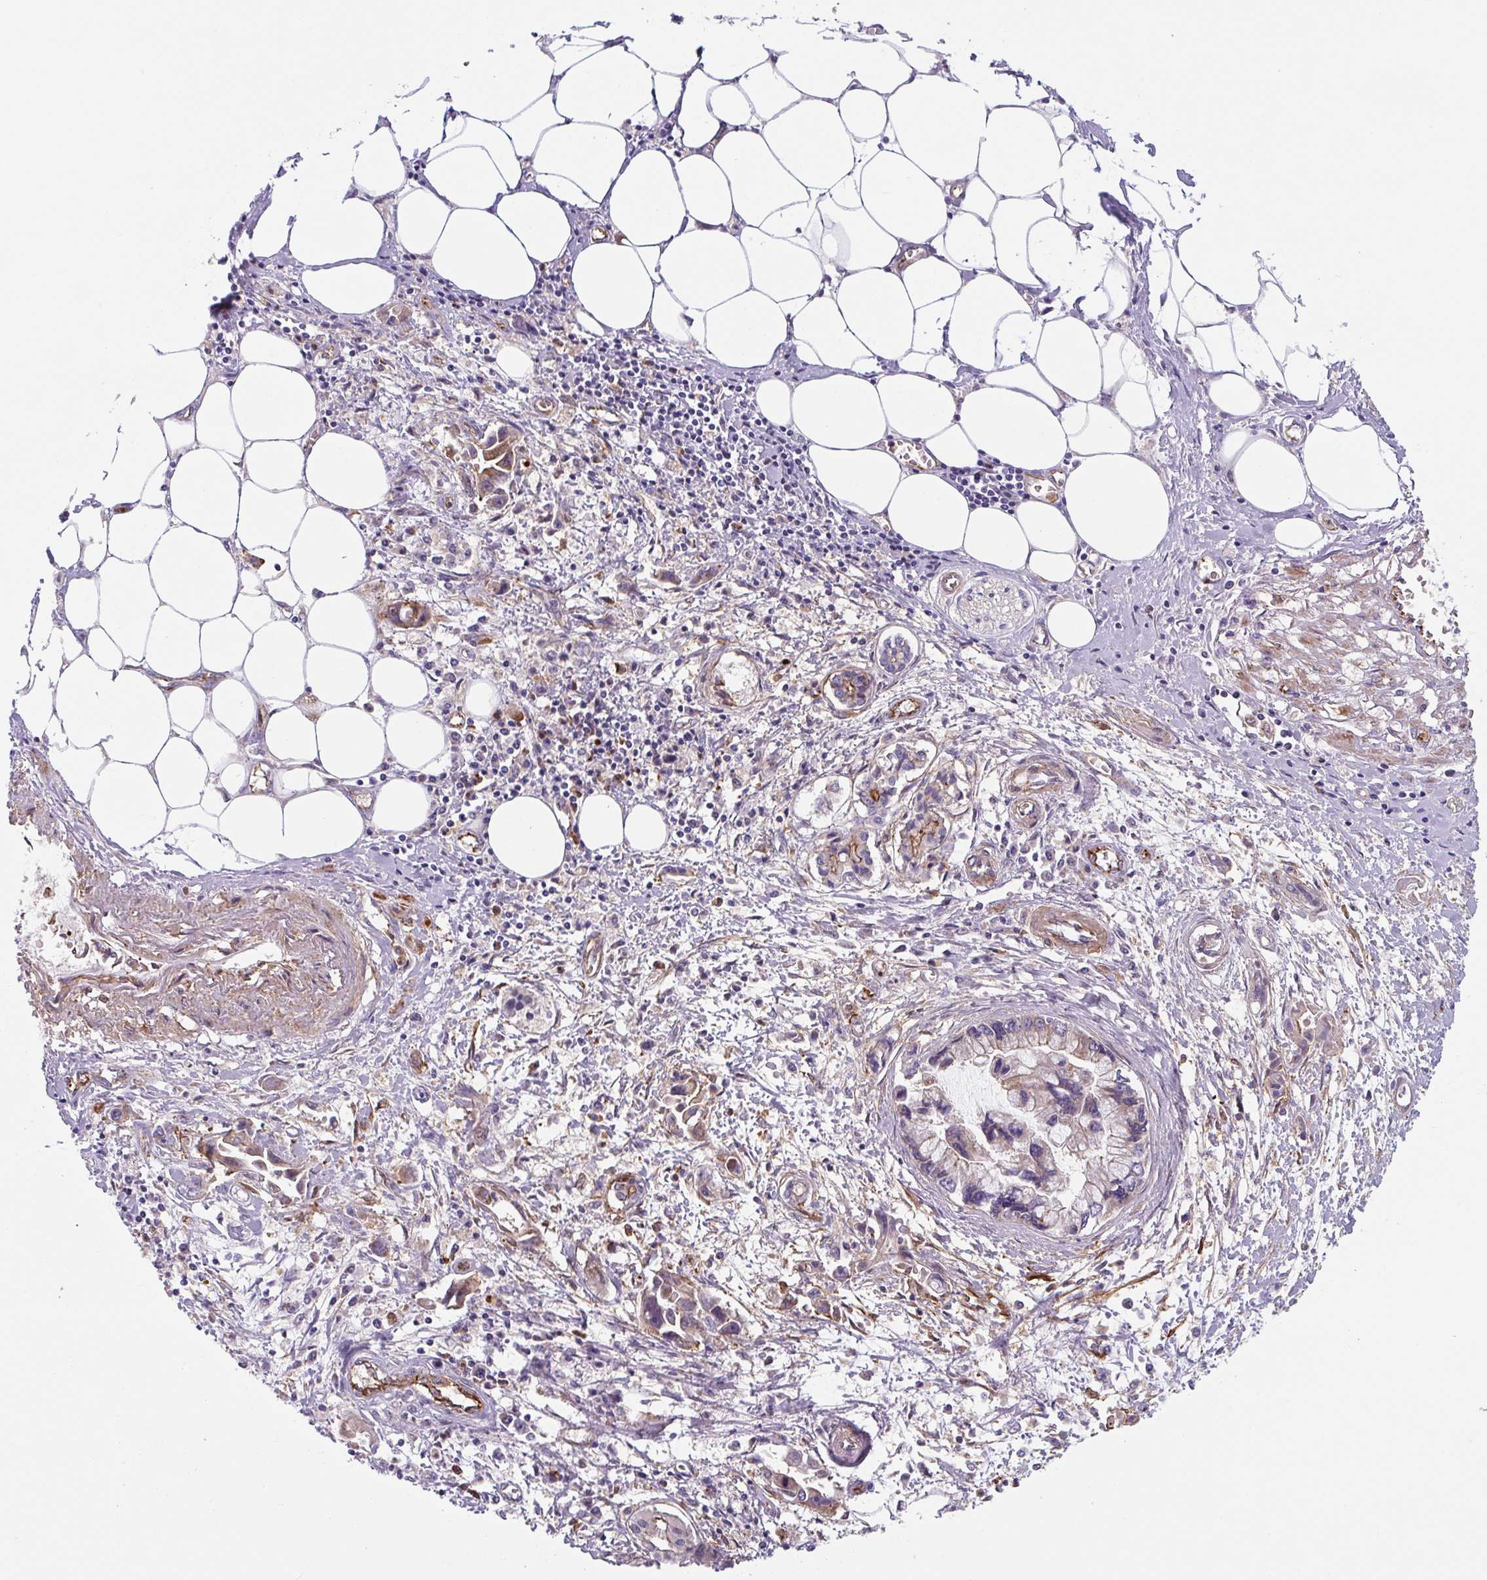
{"staining": {"intensity": "weak", "quantity": "<25%", "location": "cytoplasmic/membranous"}, "tissue": "pancreatic cancer", "cell_type": "Tumor cells", "image_type": "cancer", "snomed": [{"axis": "morphology", "description": "Adenocarcinoma, NOS"}, {"axis": "topography", "description": "Pancreas"}], "caption": "An immunohistochemistry (IHC) image of pancreatic cancer is shown. There is no staining in tumor cells of pancreatic cancer. Nuclei are stained in blue.", "gene": "DHFR2", "patient": {"sex": "male", "age": 84}}